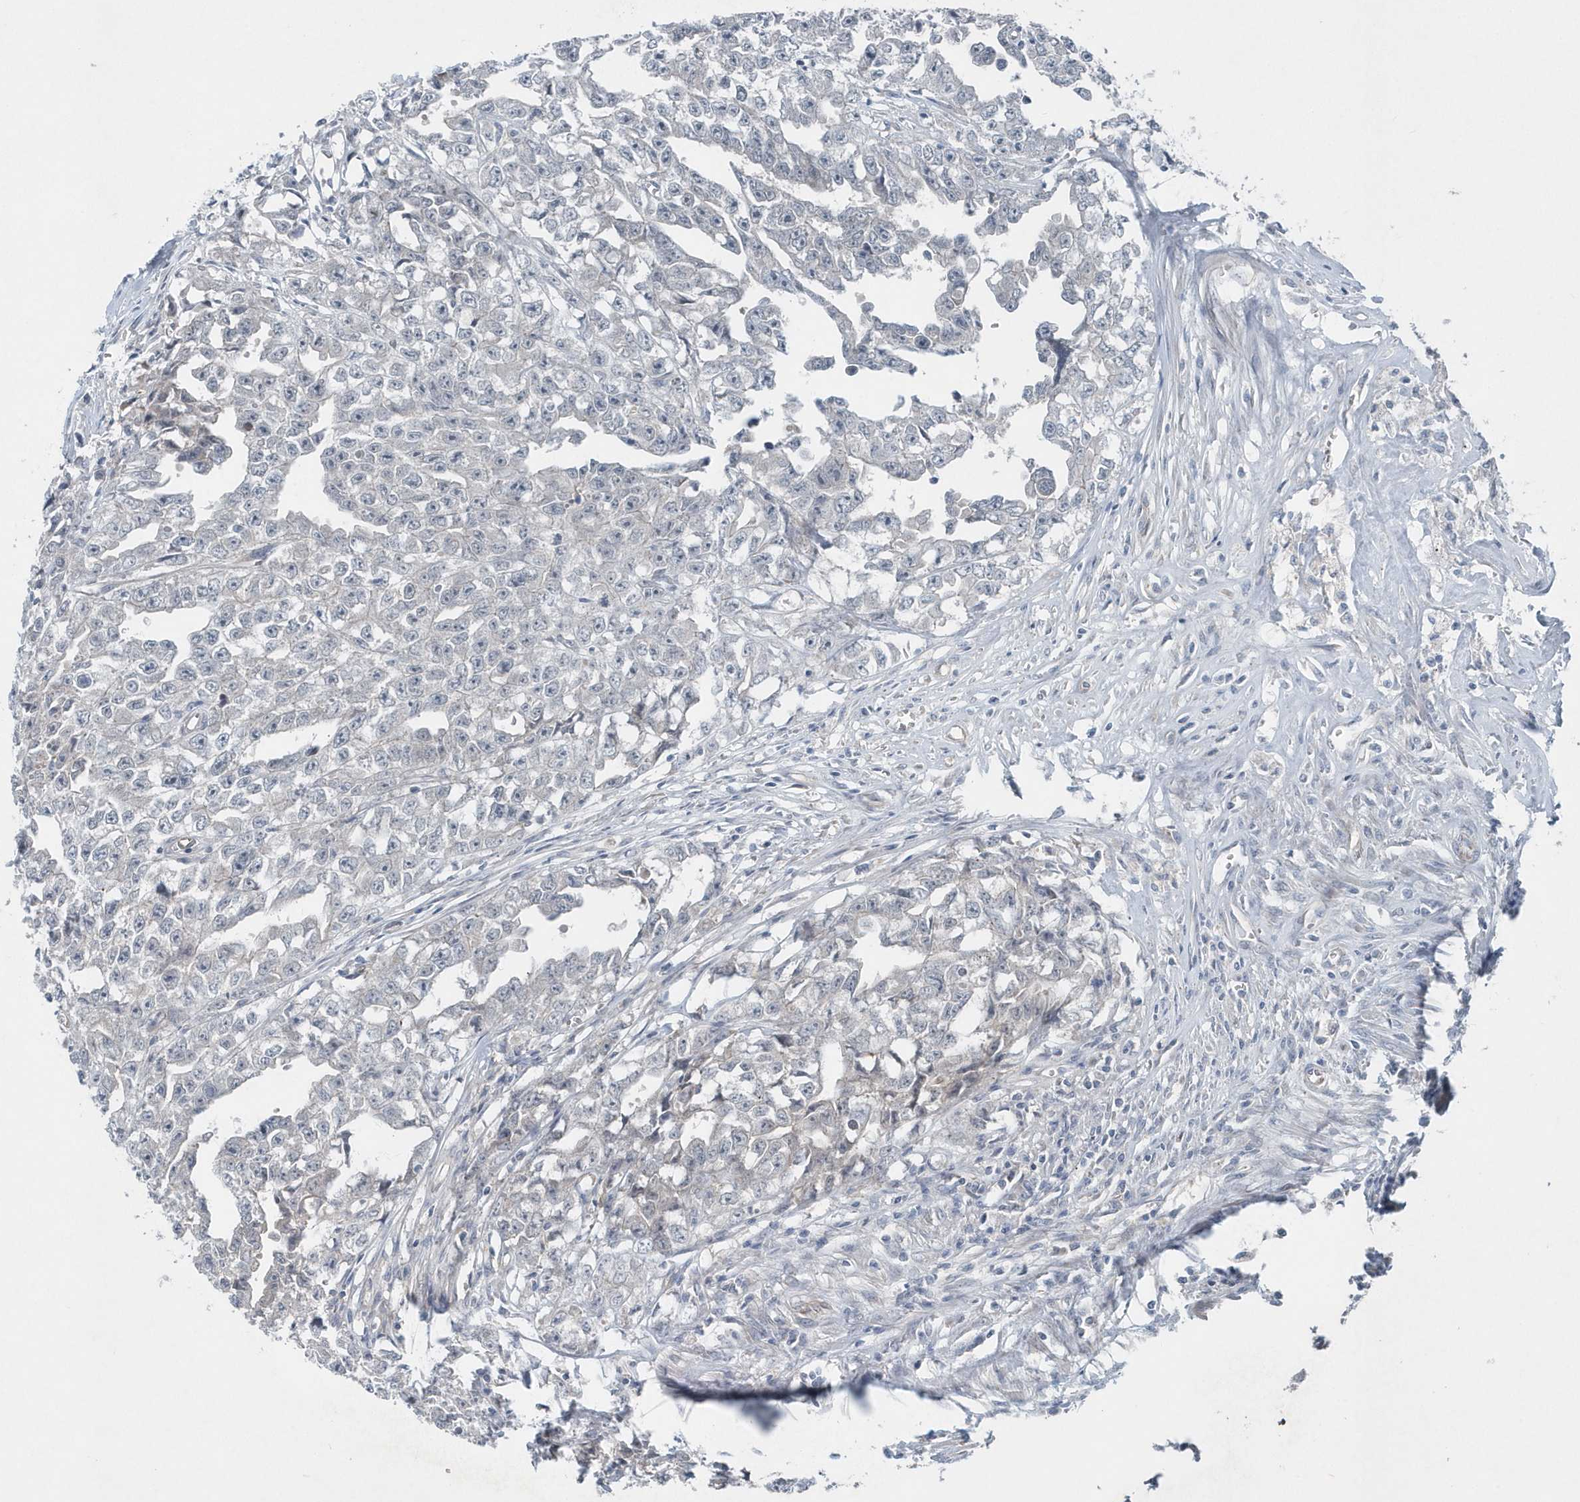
{"staining": {"intensity": "weak", "quantity": "<25%", "location": "cytoplasmic/membranous"}, "tissue": "testis cancer", "cell_type": "Tumor cells", "image_type": "cancer", "snomed": [{"axis": "morphology", "description": "Seminoma, NOS"}, {"axis": "morphology", "description": "Carcinoma, Embryonal, NOS"}, {"axis": "topography", "description": "Testis"}], "caption": "Tumor cells show no significant protein expression in testis cancer.", "gene": "MCC", "patient": {"sex": "male", "age": 43}}